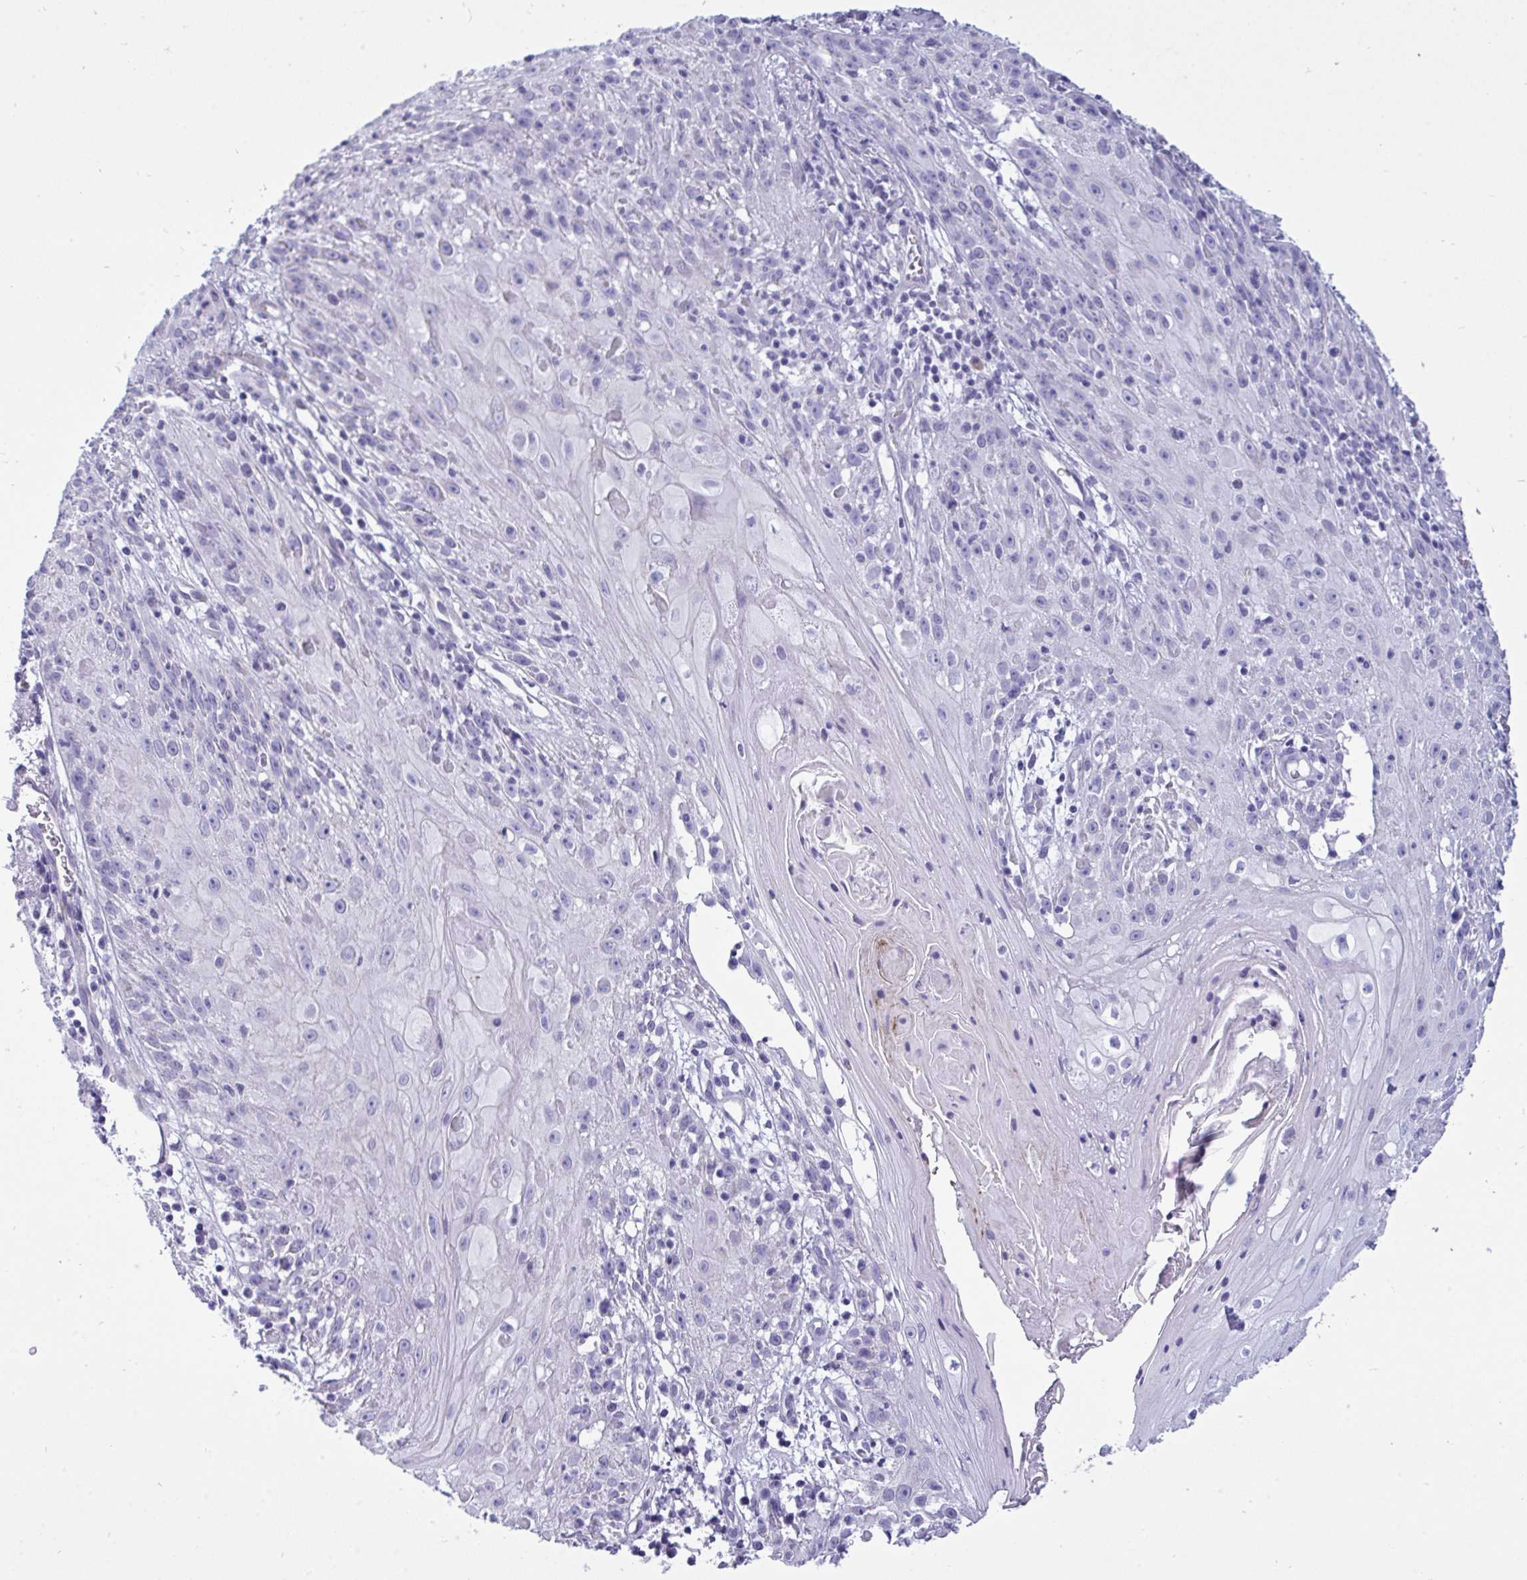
{"staining": {"intensity": "negative", "quantity": "none", "location": "none"}, "tissue": "skin cancer", "cell_type": "Tumor cells", "image_type": "cancer", "snomed": [{"axis": "morphology", "description": "Squamous cell carcinoma, NOS"}, {"axis": "topography", "description": "Skin"}, {"axis": "topography", "description": "Vulva"}], "caption": "Squamous cell carcinoma (skin) was stained to show a protein in brown. There is no significant expression in tumor cells.", "gene": "MYH10", "patient": {"sex": "female", "age": 76}}